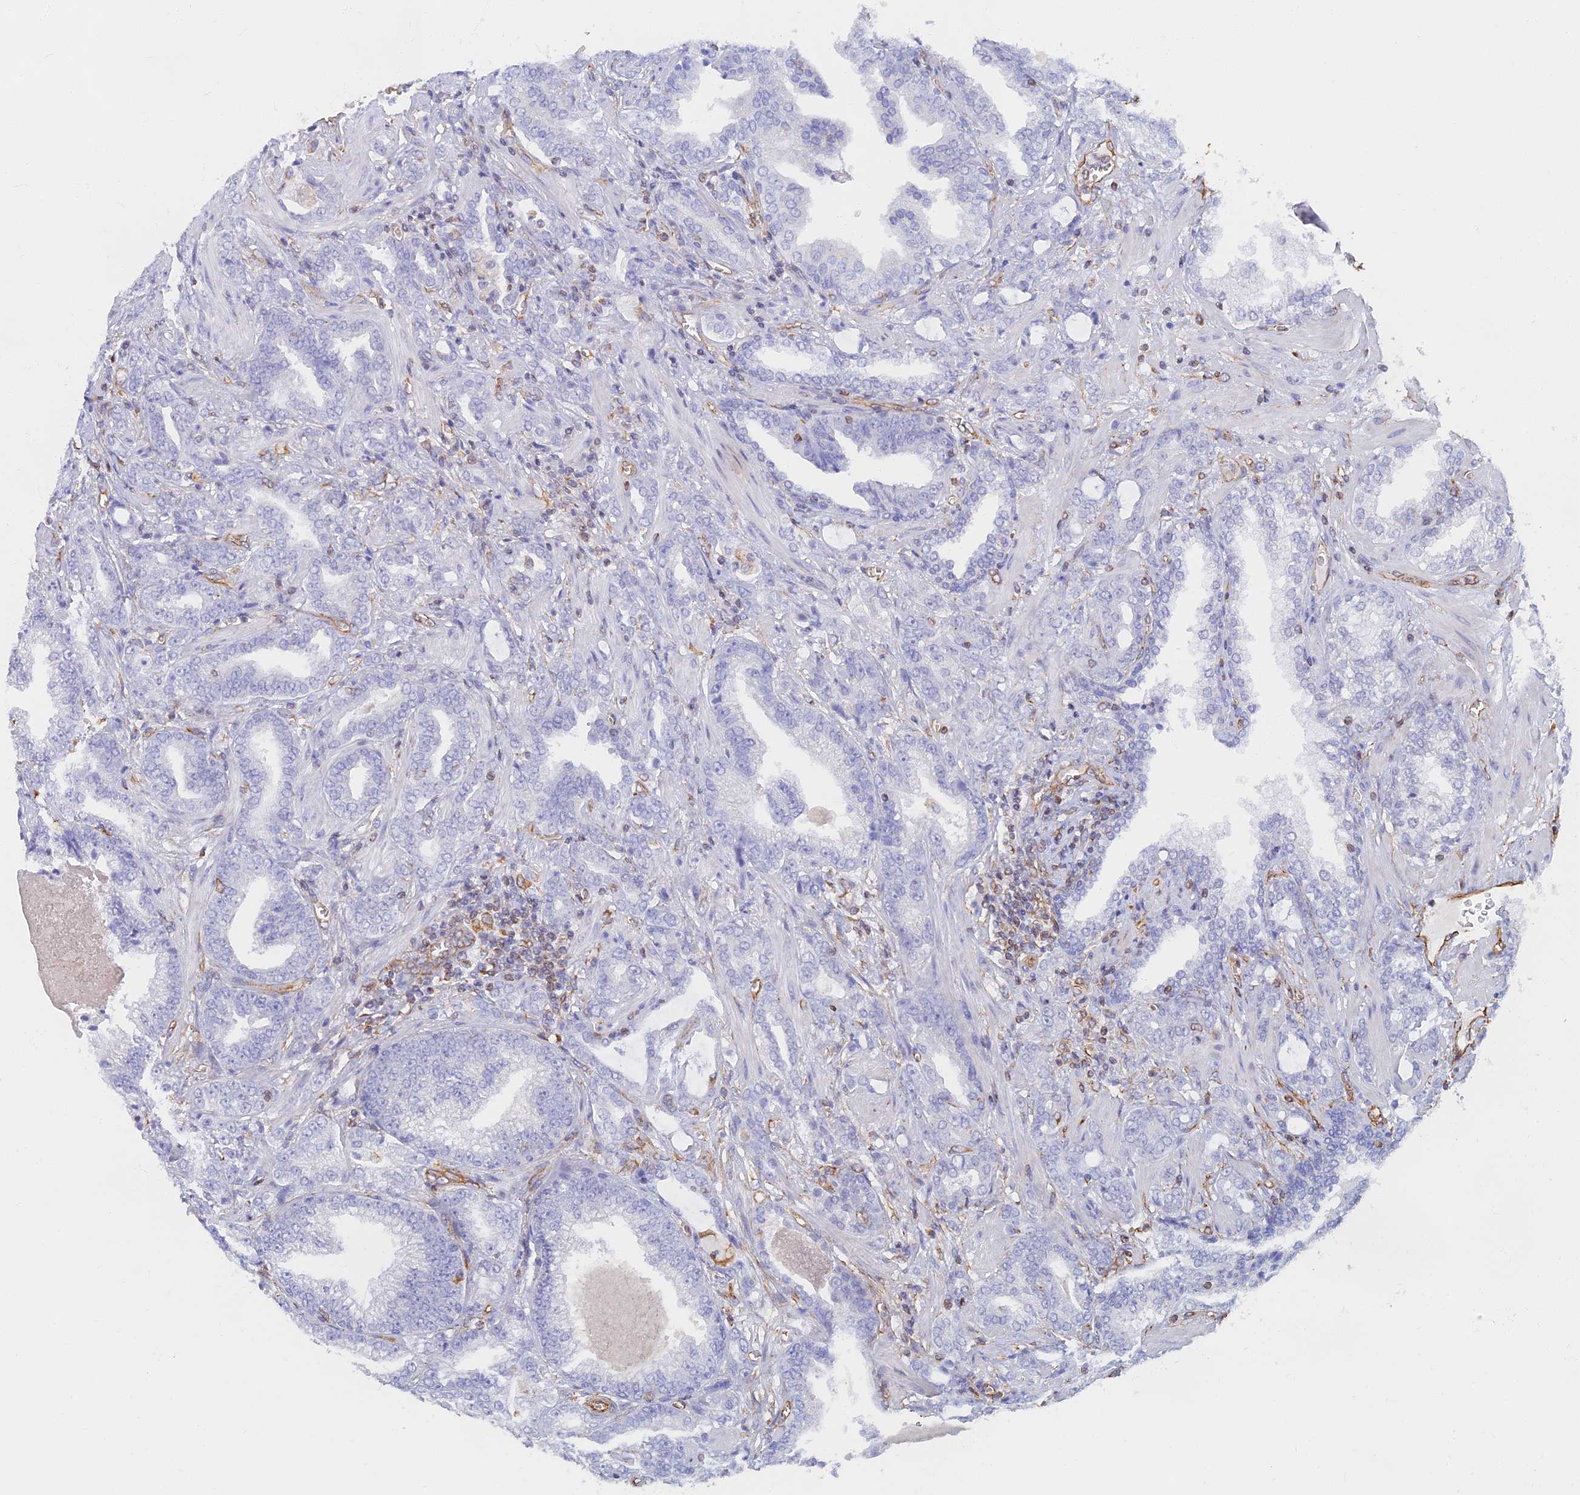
{"staining": {"intensity": "negative", "quantity": "none", "location": "none"}, "tissue": "prostate cancer", "cell_type": "Tumor cells", "image_type": "cancer", "snomed": [{"axis": "morphology", "description": "Adenocarcinoma, High grade"}, {"axis": "topography", "description": "Prostate and seminal vesicle, NOS"}], "caption": "High power microscopy micrograph of an immunohistochemistry histopathology image of prostate cancer (high-grade adenocarcinoma), revealing no significant staining in tumor cells.", "gene": "RMC1", "patient": {"sex": "male", "age": 67}}